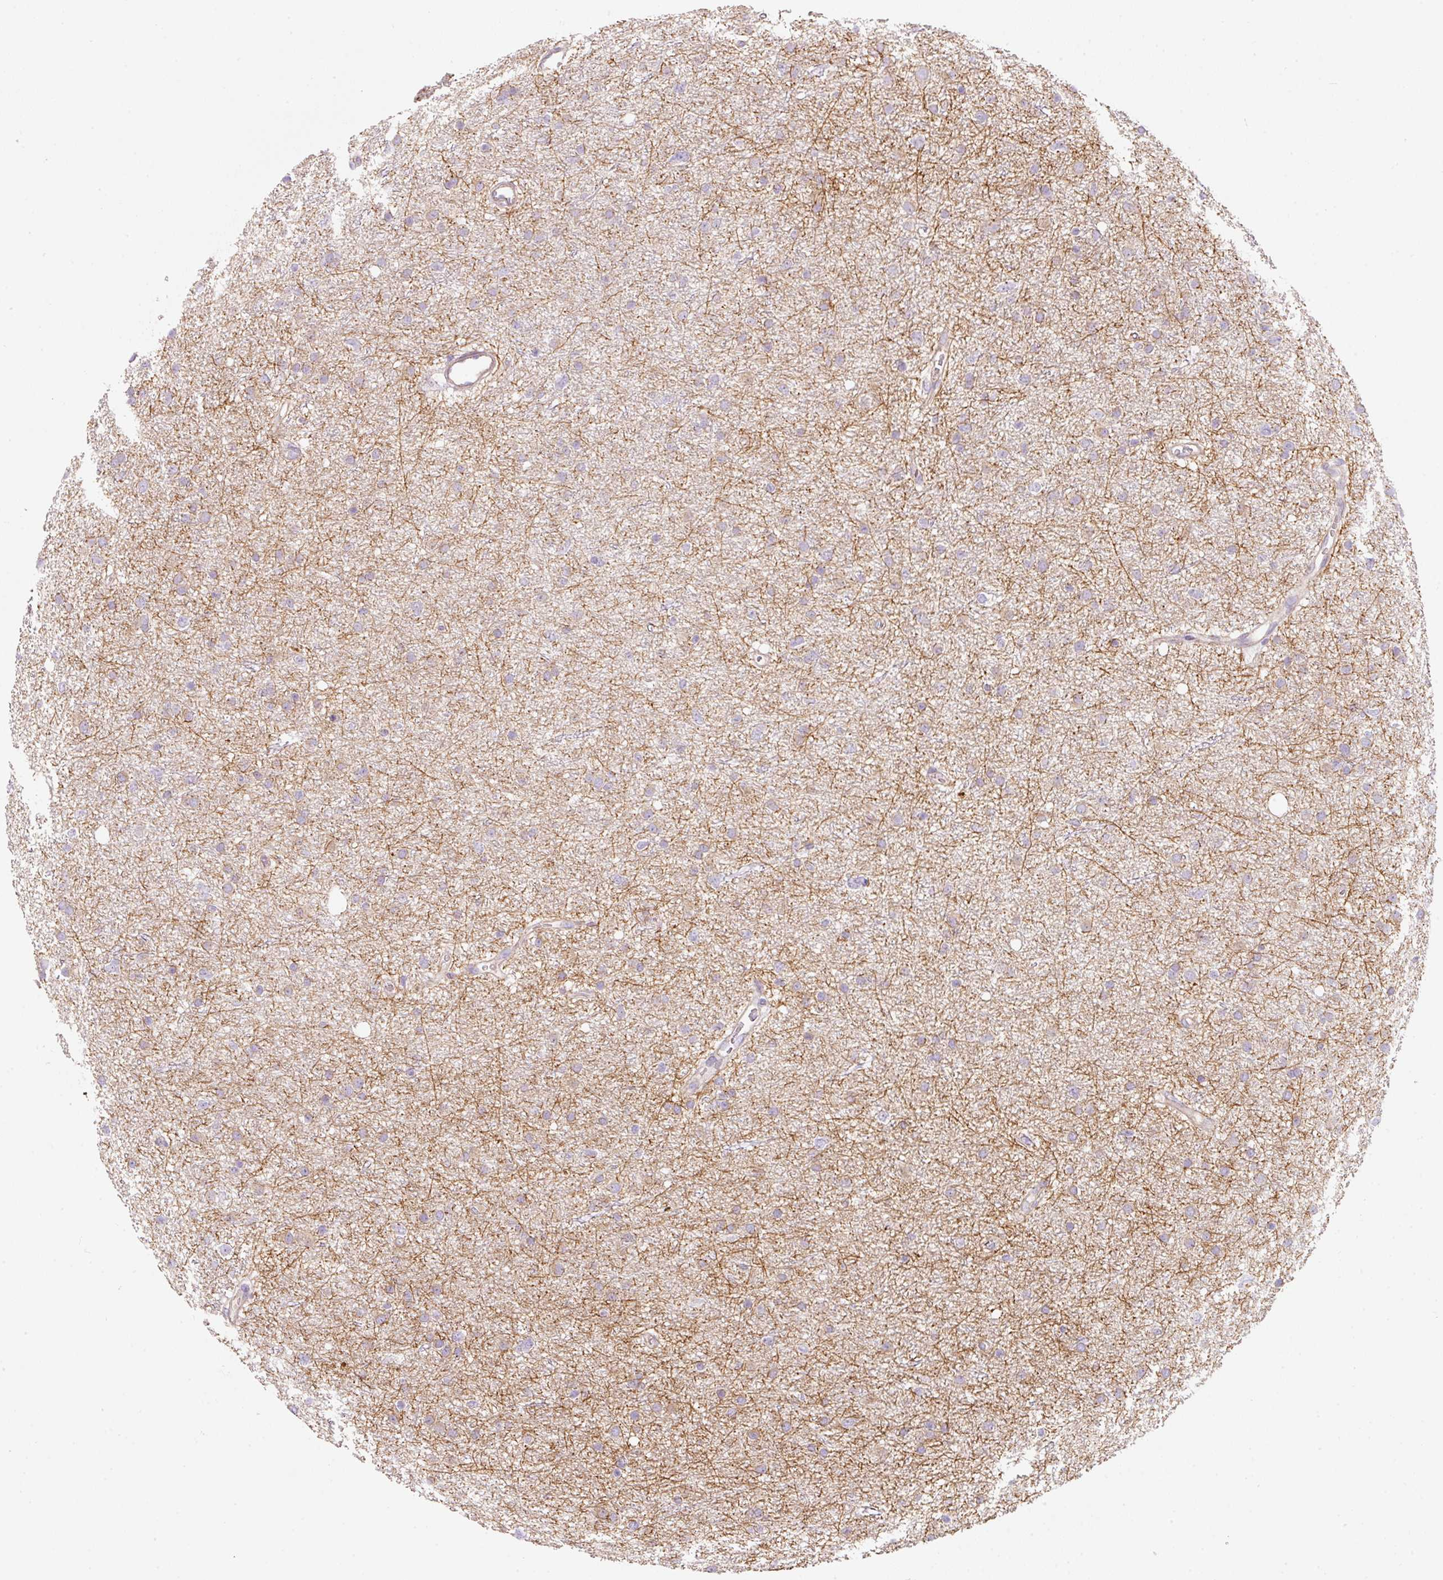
{"staining": {"intensity": "negative", "quantity": "none", "location": "none"}, "tissue": "glioma", "cell_type": "Tumor cells", "image_type": "cancer", "snomed": [{"axis": "morphology", "description": "Glioma, malignant, Low grade"}, {"axis": "topography", "description": "Cerebral cortex"}], "caption": "This histopathology image is of glioma stained with IHC to label a protein in brown with the nuclei are counter-stained blue. There is no positivity in tumor cells.", "gene": "NBPF11", "patient": {"sex": "female", "age": 39}}